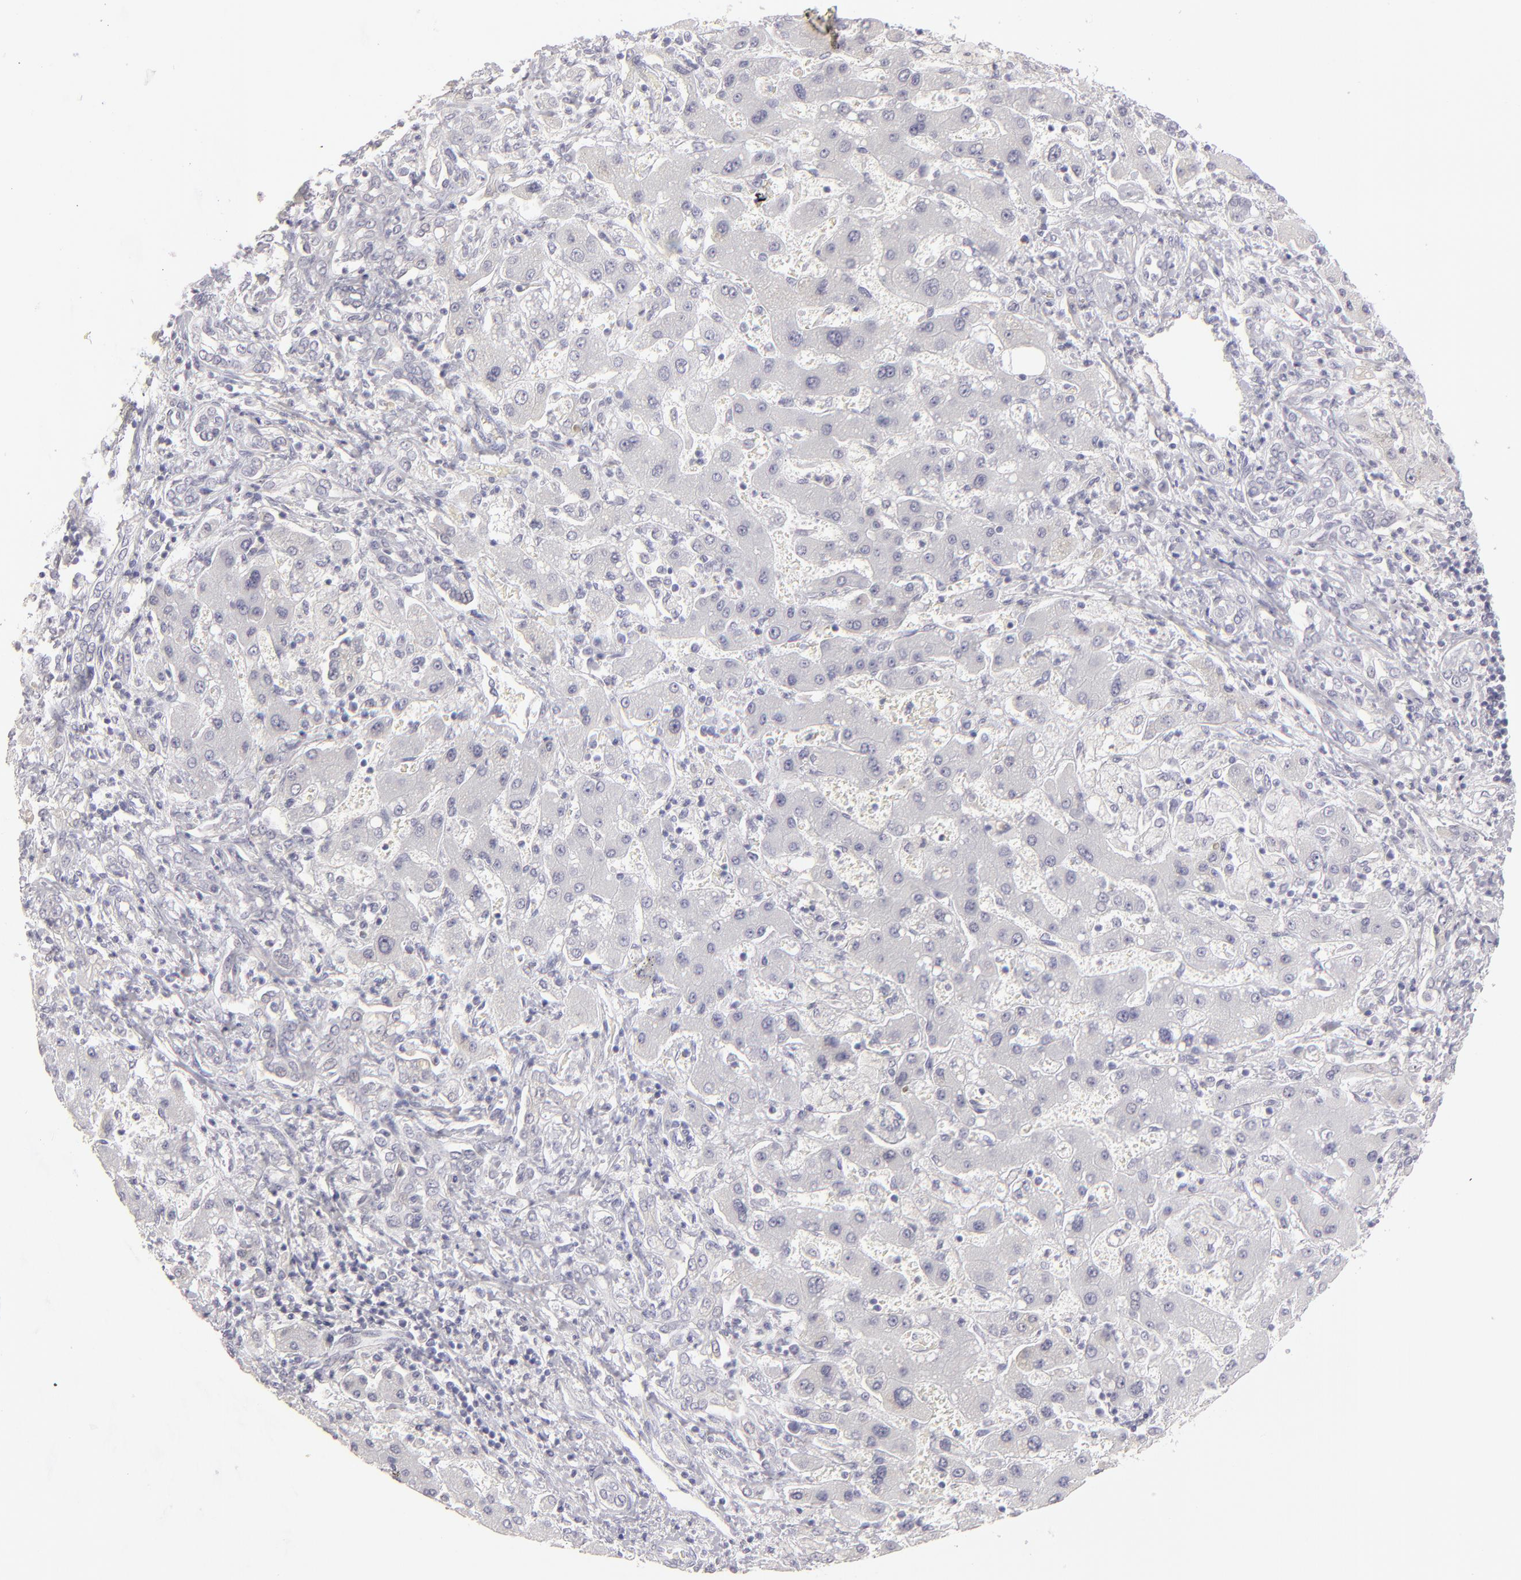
{"staining": {"intensity": "negative", "quantity": "none", "location": "none"}, "tissue": "liver cancer", "cell_type": "Tumor cells", "image_type": "cancer", "snomed": [{"axis": "morphology", "description": "Cholangiocarcinoma"}, {"axis": "topography", "description": "Liver"}], "caption": "Tumor cells show no significant expression in liver cholangiocarcinoma.", "gene": "ABCC4", "patient": {"sex": "male", "age": 50}}